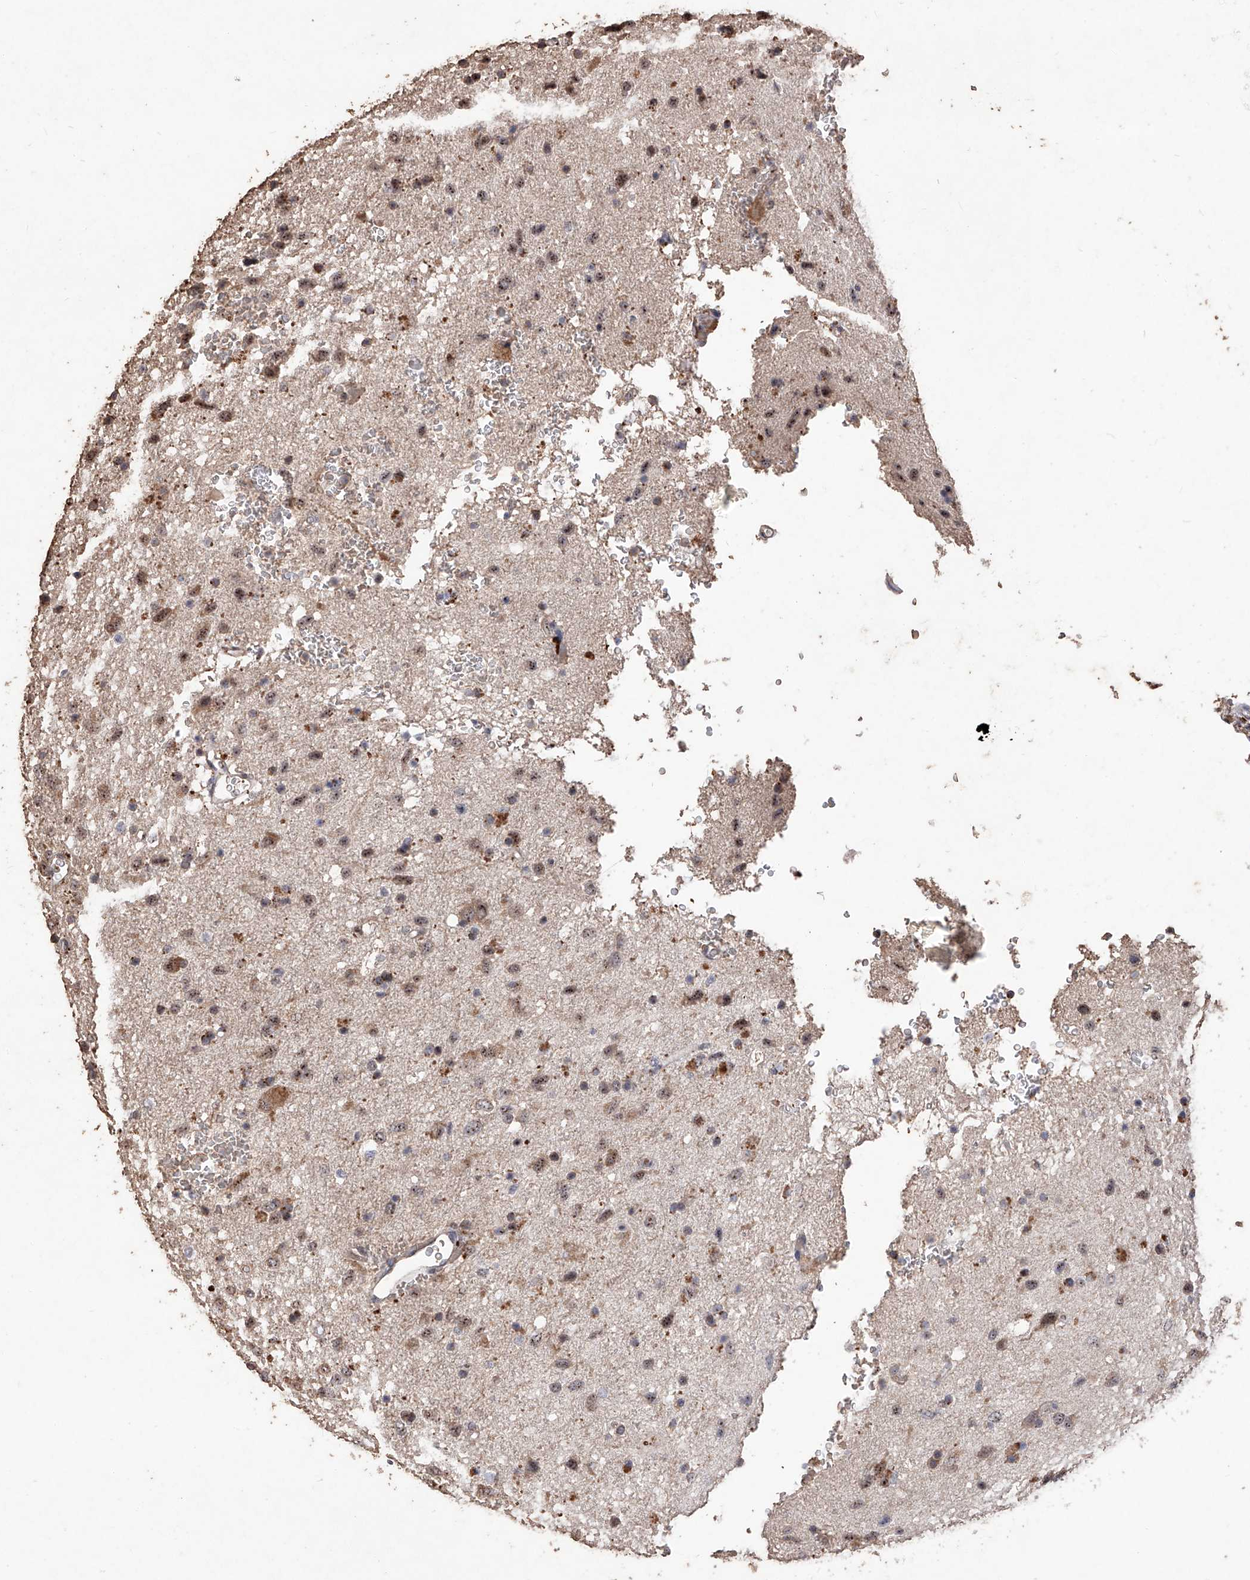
{"staining": {"intensity": "weak", "quantity": ">75%", "location": "cytoplasmic/membranous,nuclear"}, "tissue": "glioma", "cell_type": "Tumor cells", "image_type": "cancer", "snomed": [{"axis": "morphology", "description": "Glioma, malignant, Low grade"}, {"axis": "topography", "description": "Brain"}], "caption": "This is a histology image of immunohistochemistry staining of malignant glioma (low-grade), which shows weak staining in the cytoplasmic/membranous and nuclear of tumor cells.", "gene": "EML1", "patient": {"sex": "male", "age": 77}}